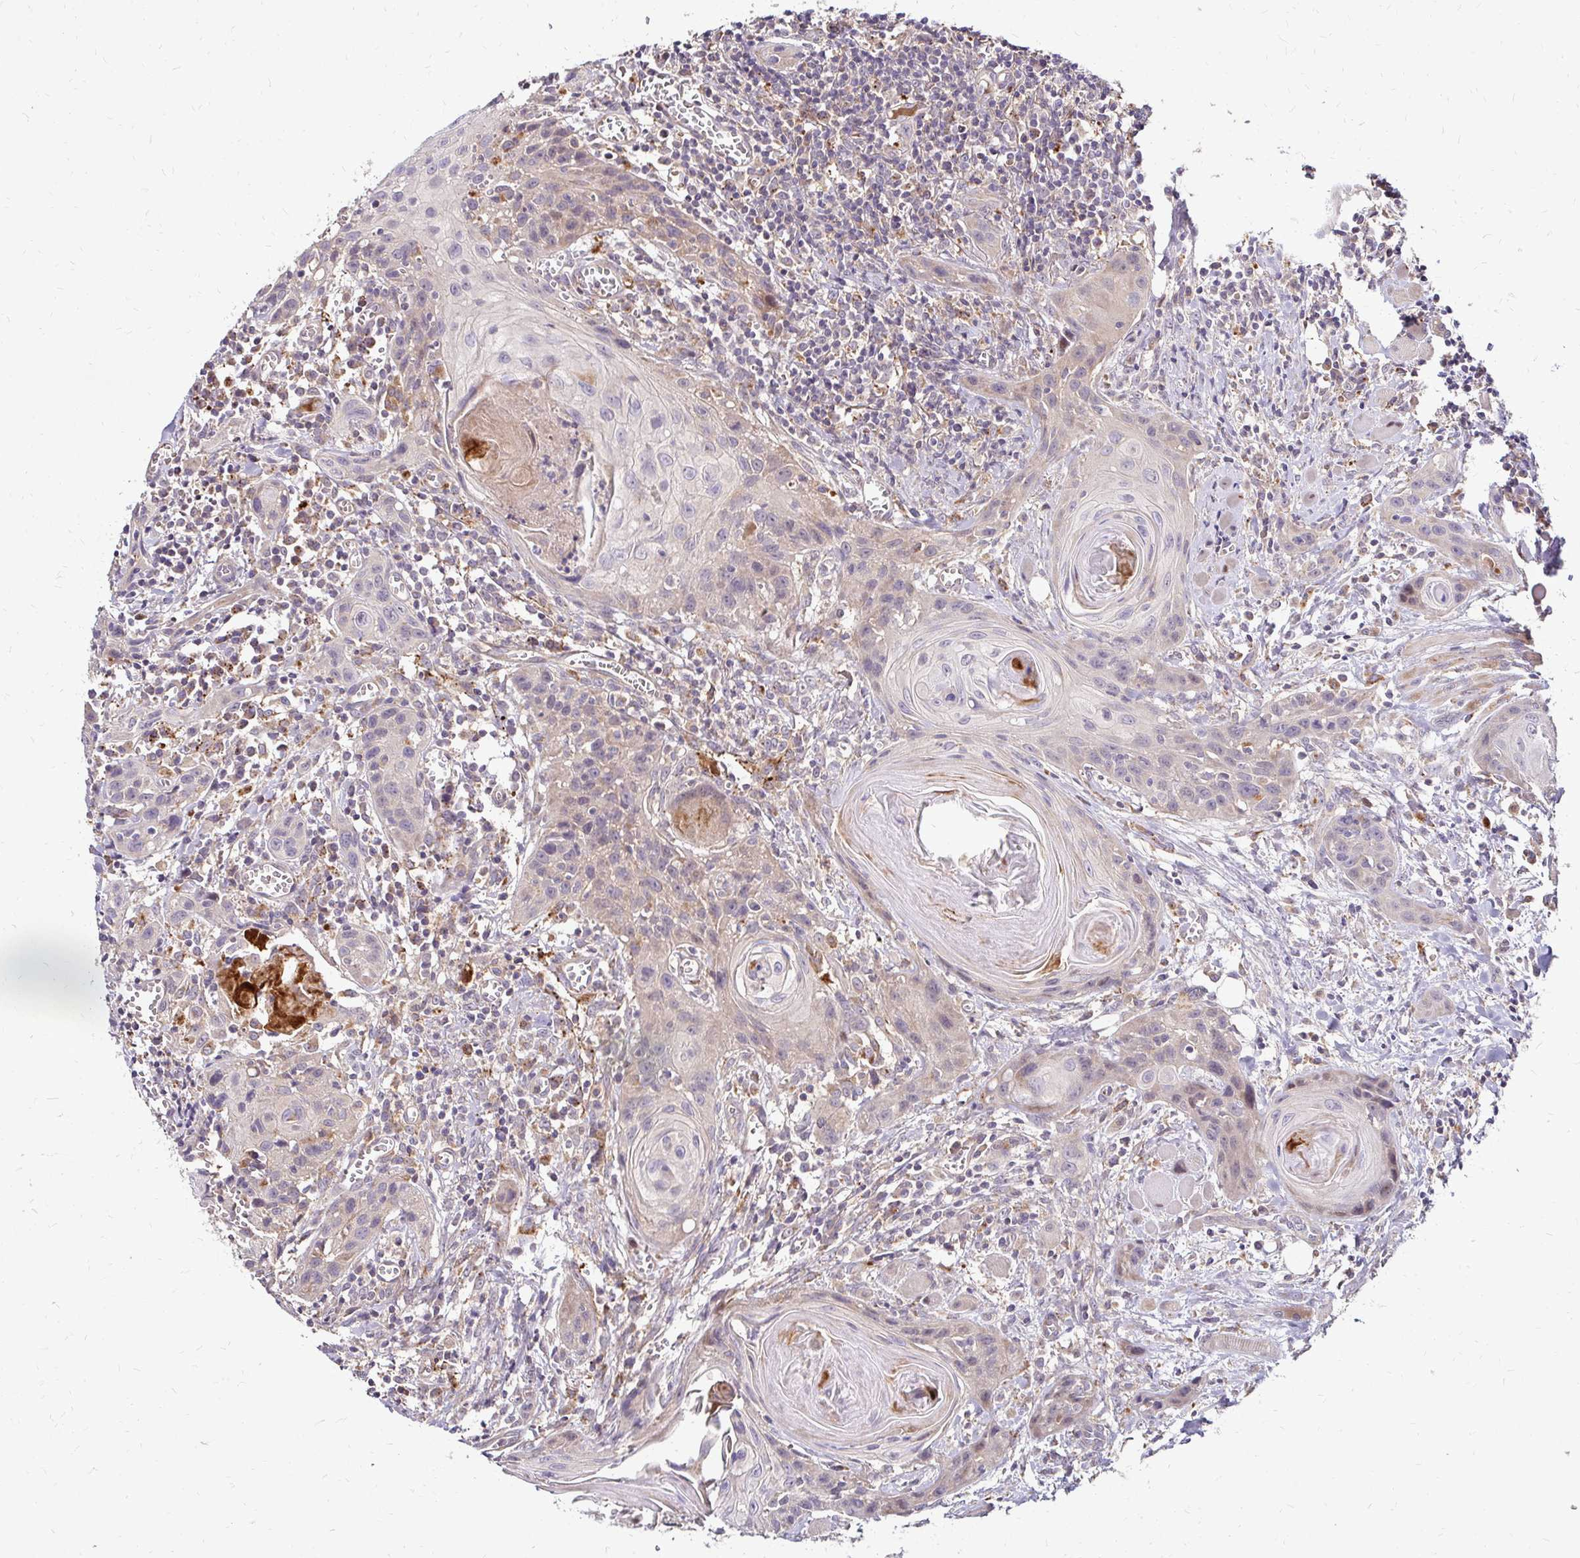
{"staining": {"intensity": "negative", "quantity": "none", "location": "none"}, "tissue": "head and neck cancer", "cell_type": "Tumor cells", "image_type": "cancer", "snomed": [{"axis": "morphology", "description": "Squamous cell carcinoma, NOS"}, {"axis": "topography", "description": "Oral tissue"}, {"axis": "topography", "description": "Head-Neck"}], "caption": "Immunohistochemical staining of human squamous cell carcinoma (head and neck) exhibits no significant positivity in tumor cells.", "gene": "IDUA", "patient": {"sex": "male", "age": 58}}